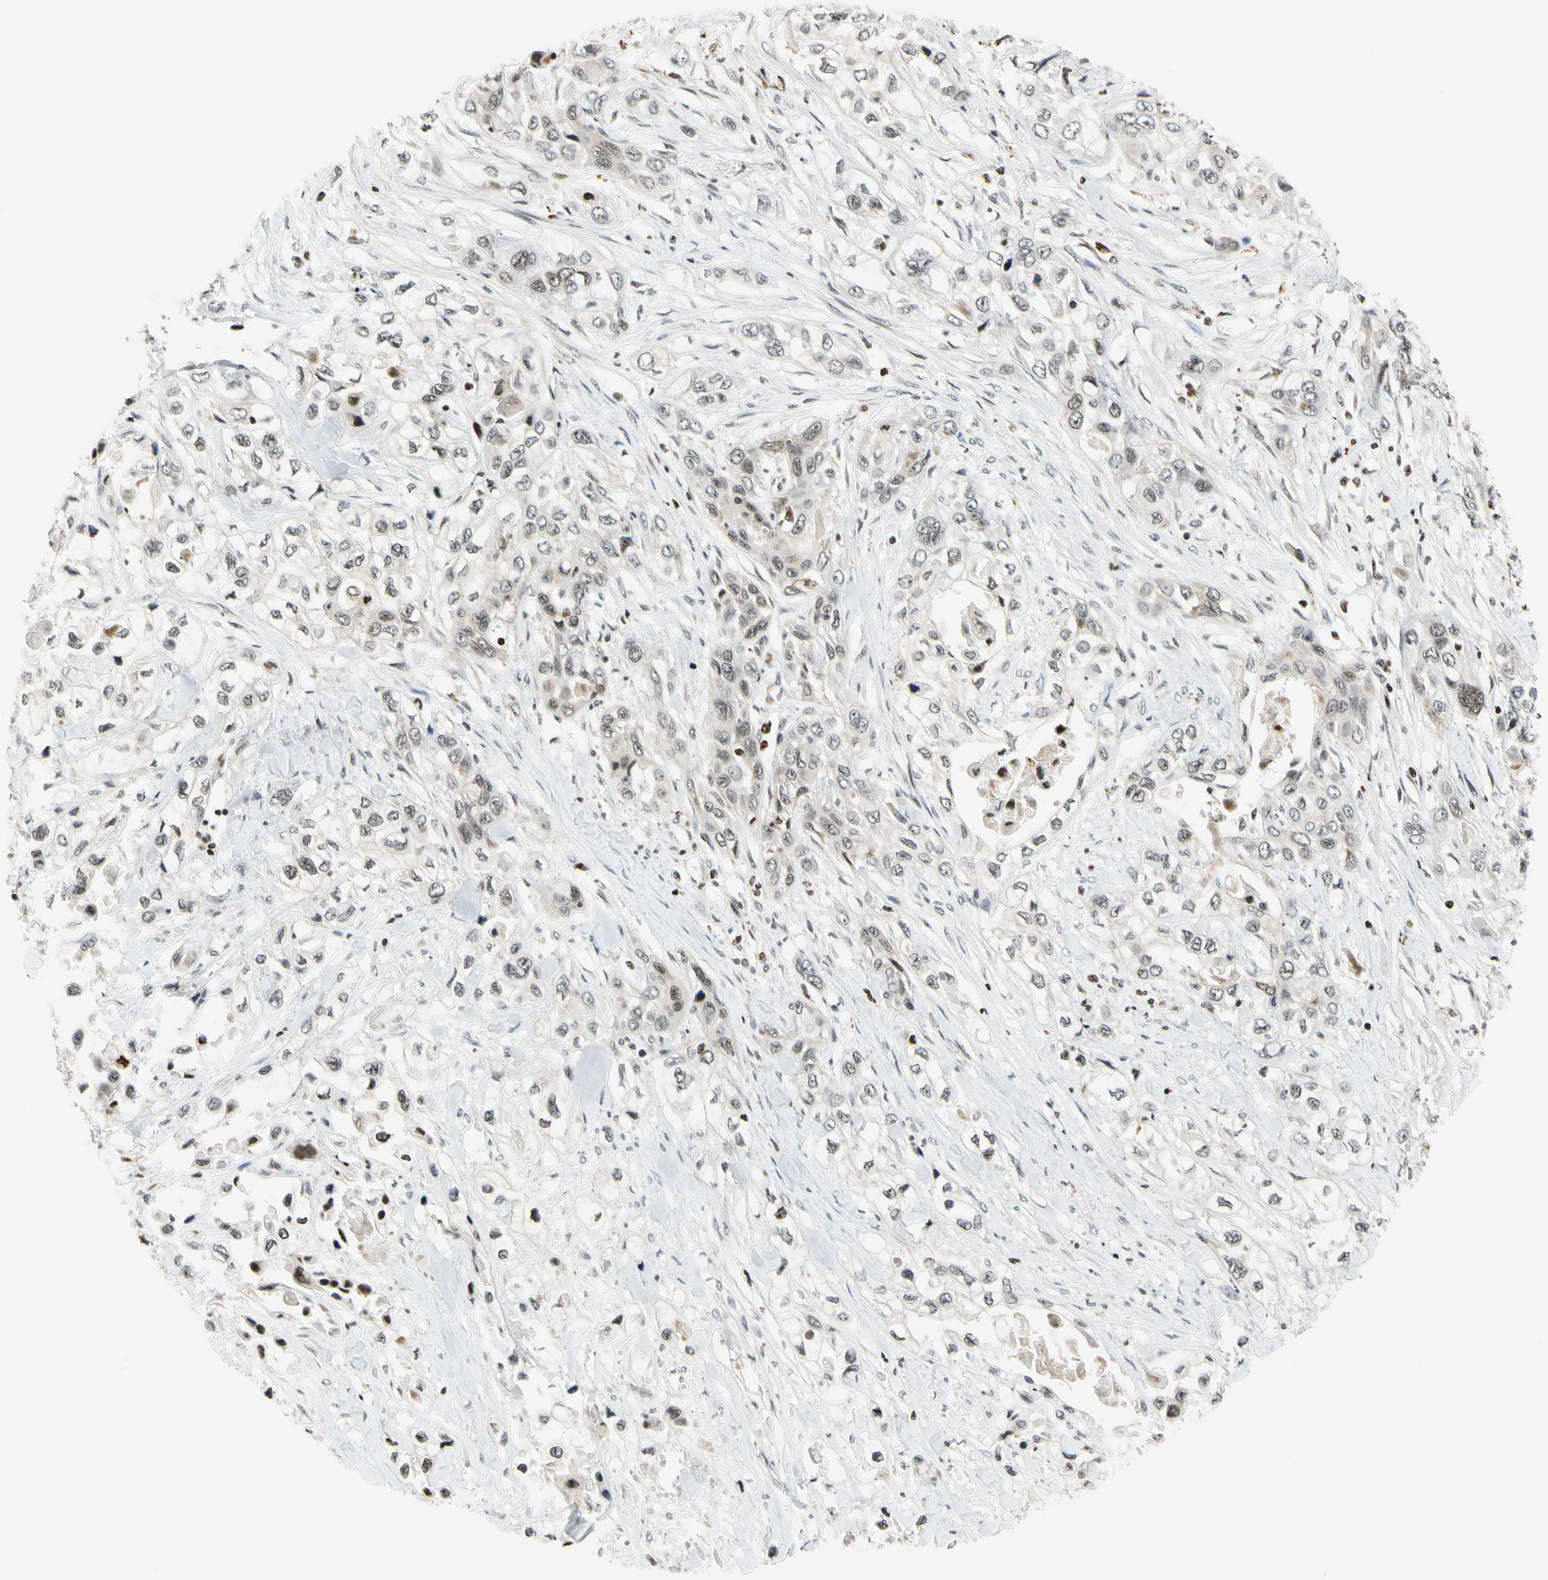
{"staining": {"intensity": "weak", "quantity": "25%-75%", "location": "cytoplasmic/membranous,nuclear"}, "tissue": "pancreatic cancer", "cell_type": "Tumor cells", "image_type": "cancer", "snomed": [{"axis": "morphology", "description": "Adenocarcinoma, NOS"}, {"axis": "topography", "description": "Pancreas"}], "caption": "The photomicrograph demonstrates immunohistochemical staining of pancreatic cancer. There is weak cytoplasmic/membranous and nuclear staining is seen in about 25%-75% of tumor cells. The protein is stained brown, and the nuclei are stained in blue (DAB IHC with brightfield microscopy, high magnification).", "gene": "CDK7", "patient": {"sex": "female", "age": 70}}